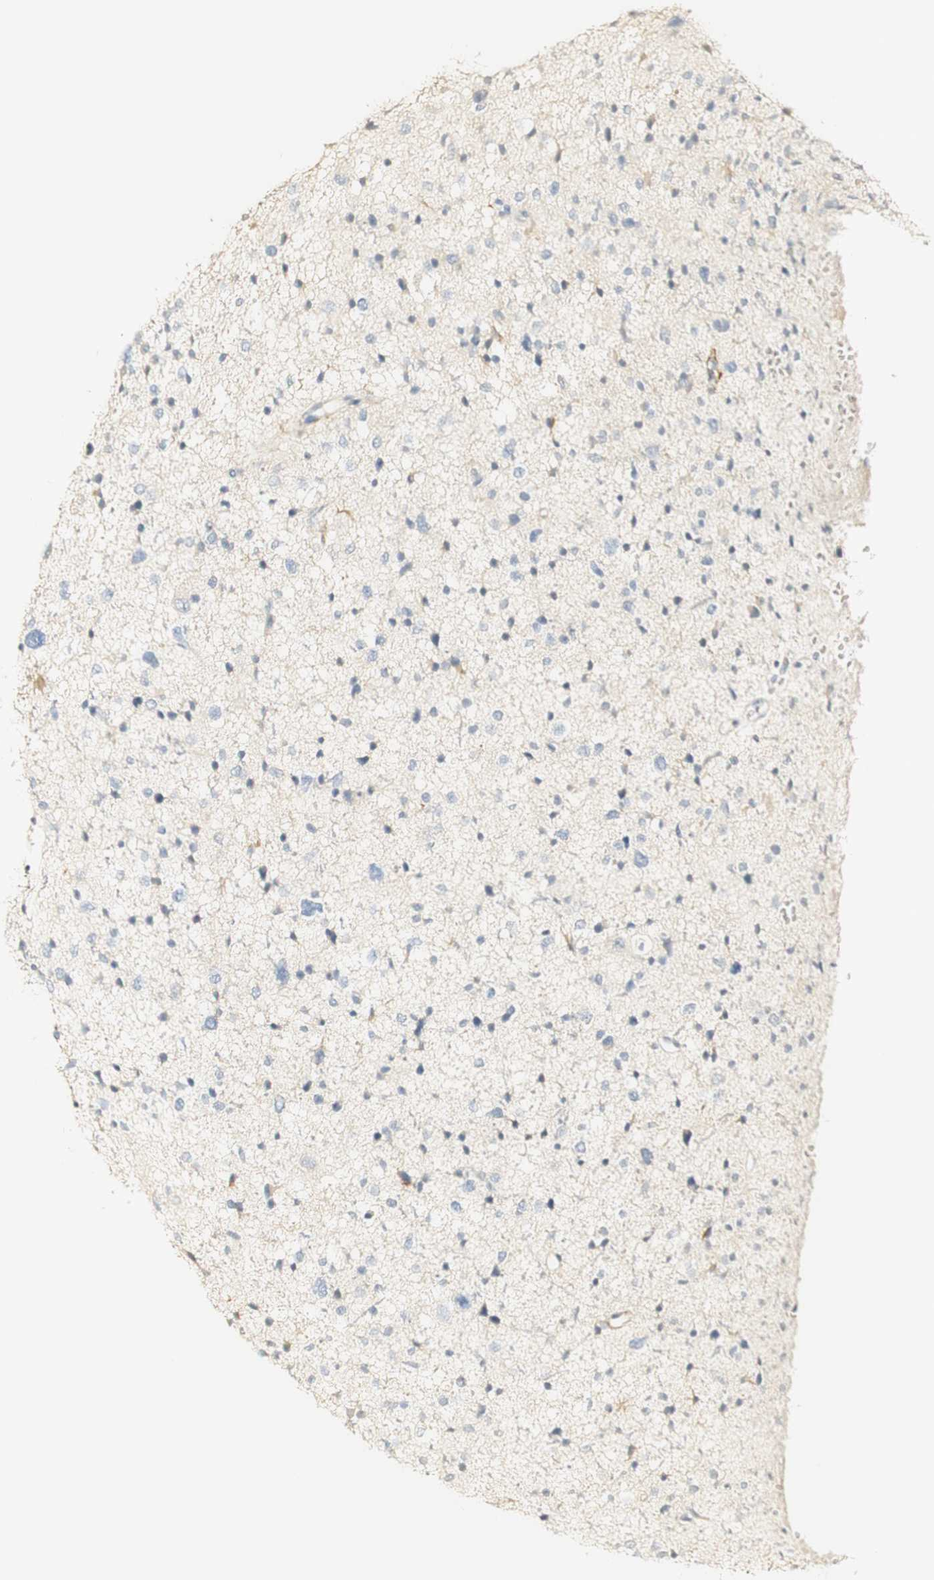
{"staining": {"intensity": "negative", "quantity": "none", "location": "none"}, "tissue": "glioma", "cell_type": "Tumor cells", "image_type": "cancer", "snomed": [{"axis": "morphology", "description": "Glioma, malignant, Low grade"}, {"axis": "topography", "description": "Brain"}], "caption": "Tumor cells are negative for brown protein staining in malignant glioma (low-grade).", "gene": "FMO3", "patient": {"sex": "female", "age": 37}}